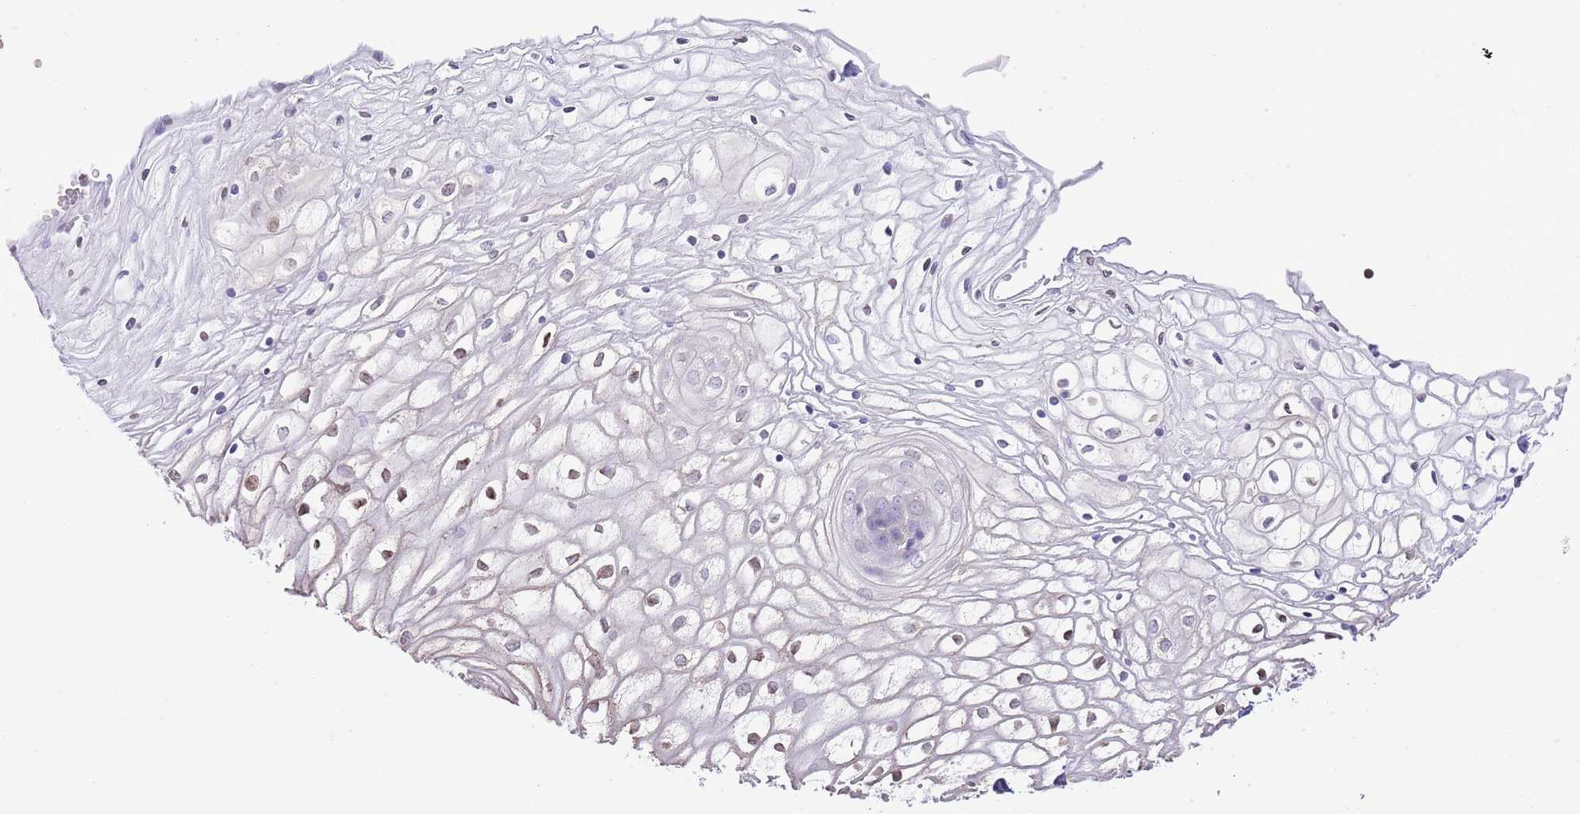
{"staining": {"intensity": "moderate", "quantity": "<25%", "location": "nuclear"}, "tissue": "vagina", "cell_type": "Squamous epithelial cells", "image_type": "normal", "snomed": [{"axis": "morphology", "description": "Normal tissue, NOS"}, {"axis": "topography", "description": "Vagina"}], "caption": "DAB immunohistochemical staining of normal human vagina reveals moderate nuclear protein staining in approximately <25% of squamous epithelial cells.", "gene": "PRR15", "patient": {"sex": "female", "age": 34}}